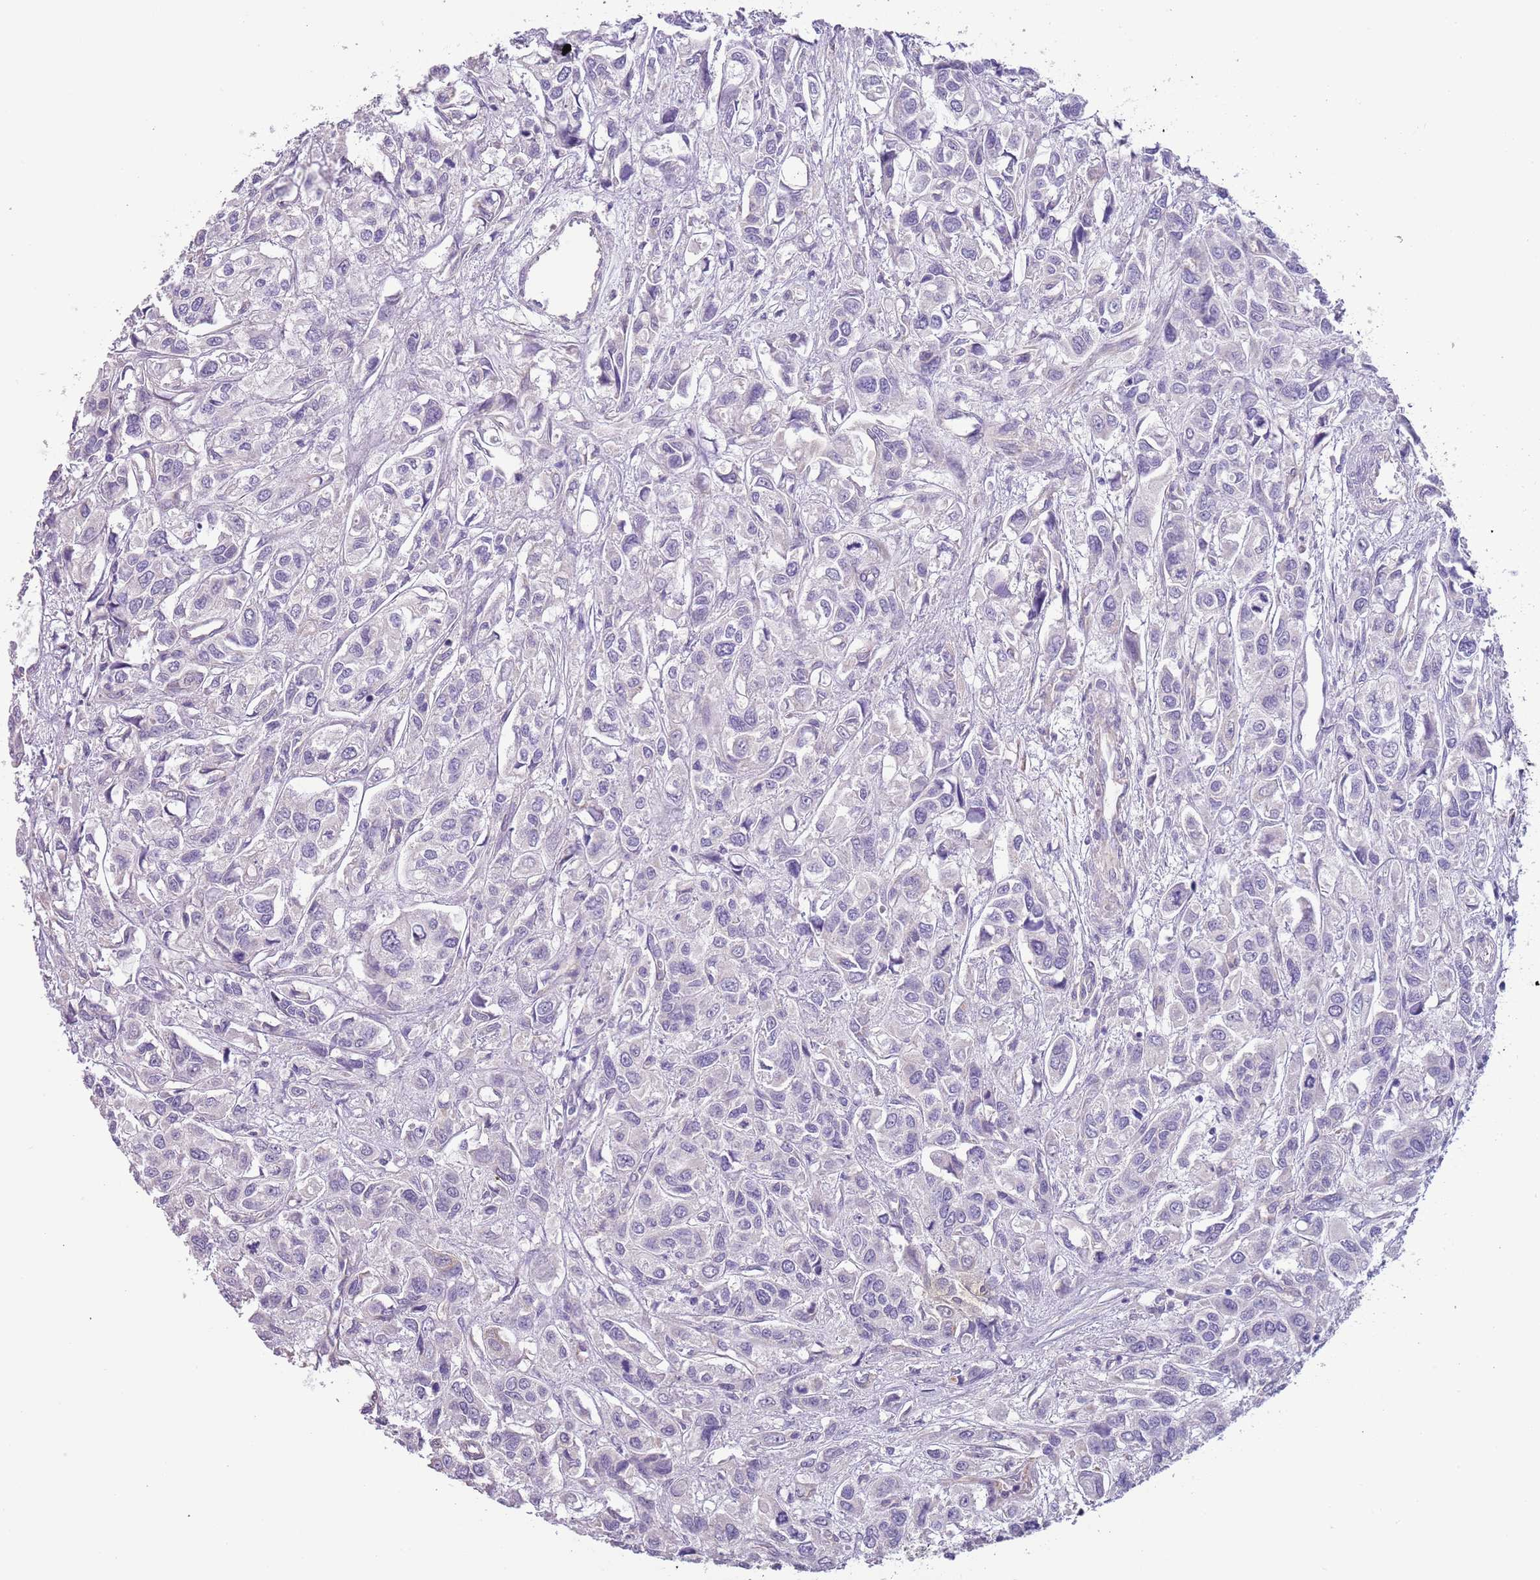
{"staining": {"intensity": "negative", "quantity": "none", "location": "none"}, "tissue": "urothelial cancer", "cell_type": "Tumor cells", "image_type": "cancer", "snomed": [{"axis": "morphology", "description": "Urothelial carcinoma, High grade"}, {"axis": "topography", "description": "Urinary bladder"}], "caption": "Urothelial cancer was stained to show a protein in brown. There is no significant positivity in tumor cells. (DAB (3,3'-diaminobenzidine) immunohistochemistry, high magnification).", "gene": "RNF222", "patient": {"sex": "male", "age": 67}}